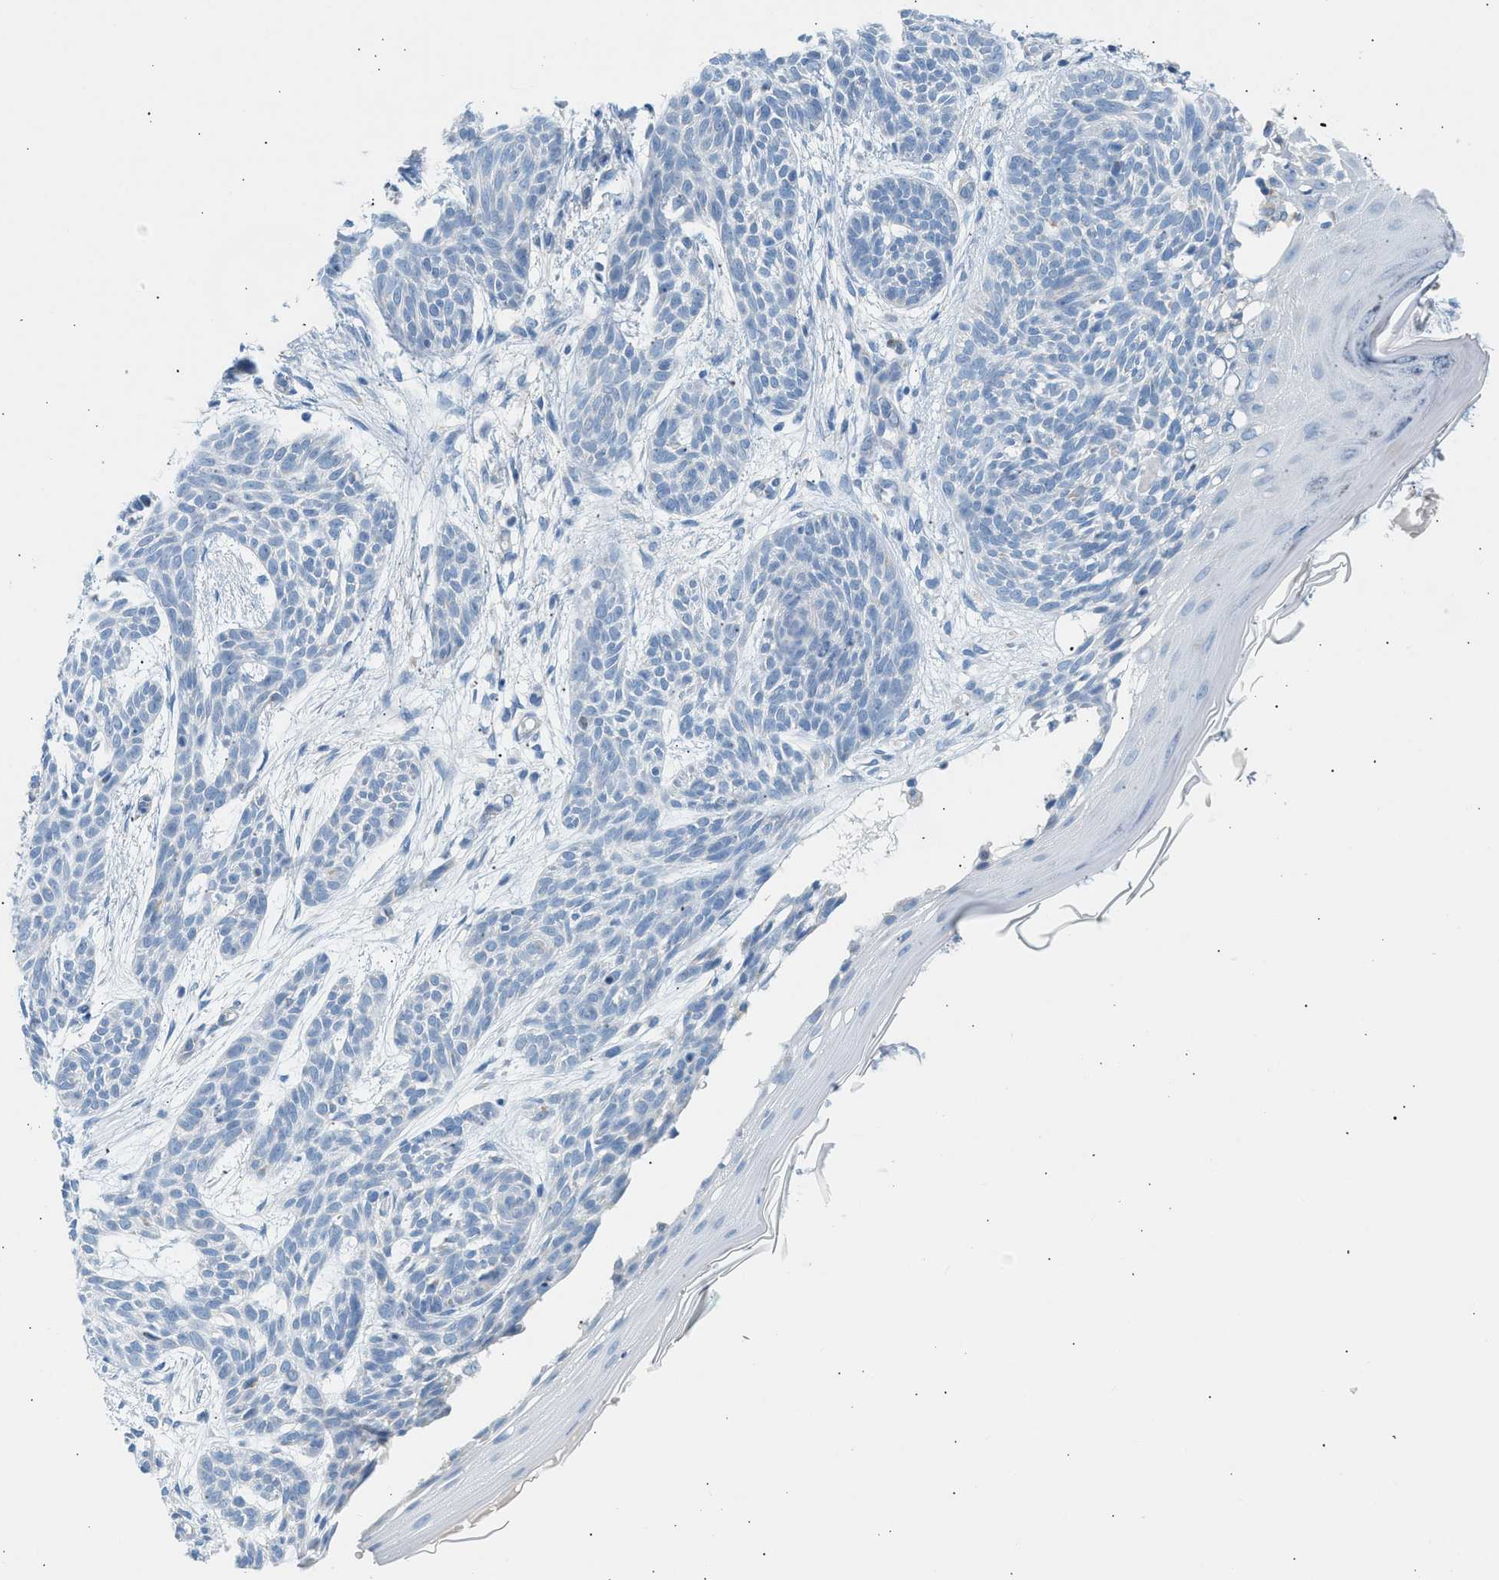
{"staining": {"intensity": "negative", "quantity": "none", "location": "none"}, "tissue": "skin cancer", "cell_type": "Tumor cells", "image_type": "cancer", "snomed": [{"axis": "morphology", "description": "Basal cell carcinoma"}, {"axis": "topography", "description": "Skin"}], "caption": "Tumor cells show no significant protein positivity in skin cancer.", "gene": "NDUFS8", "patient": {"sex": "female", "age": 59}}